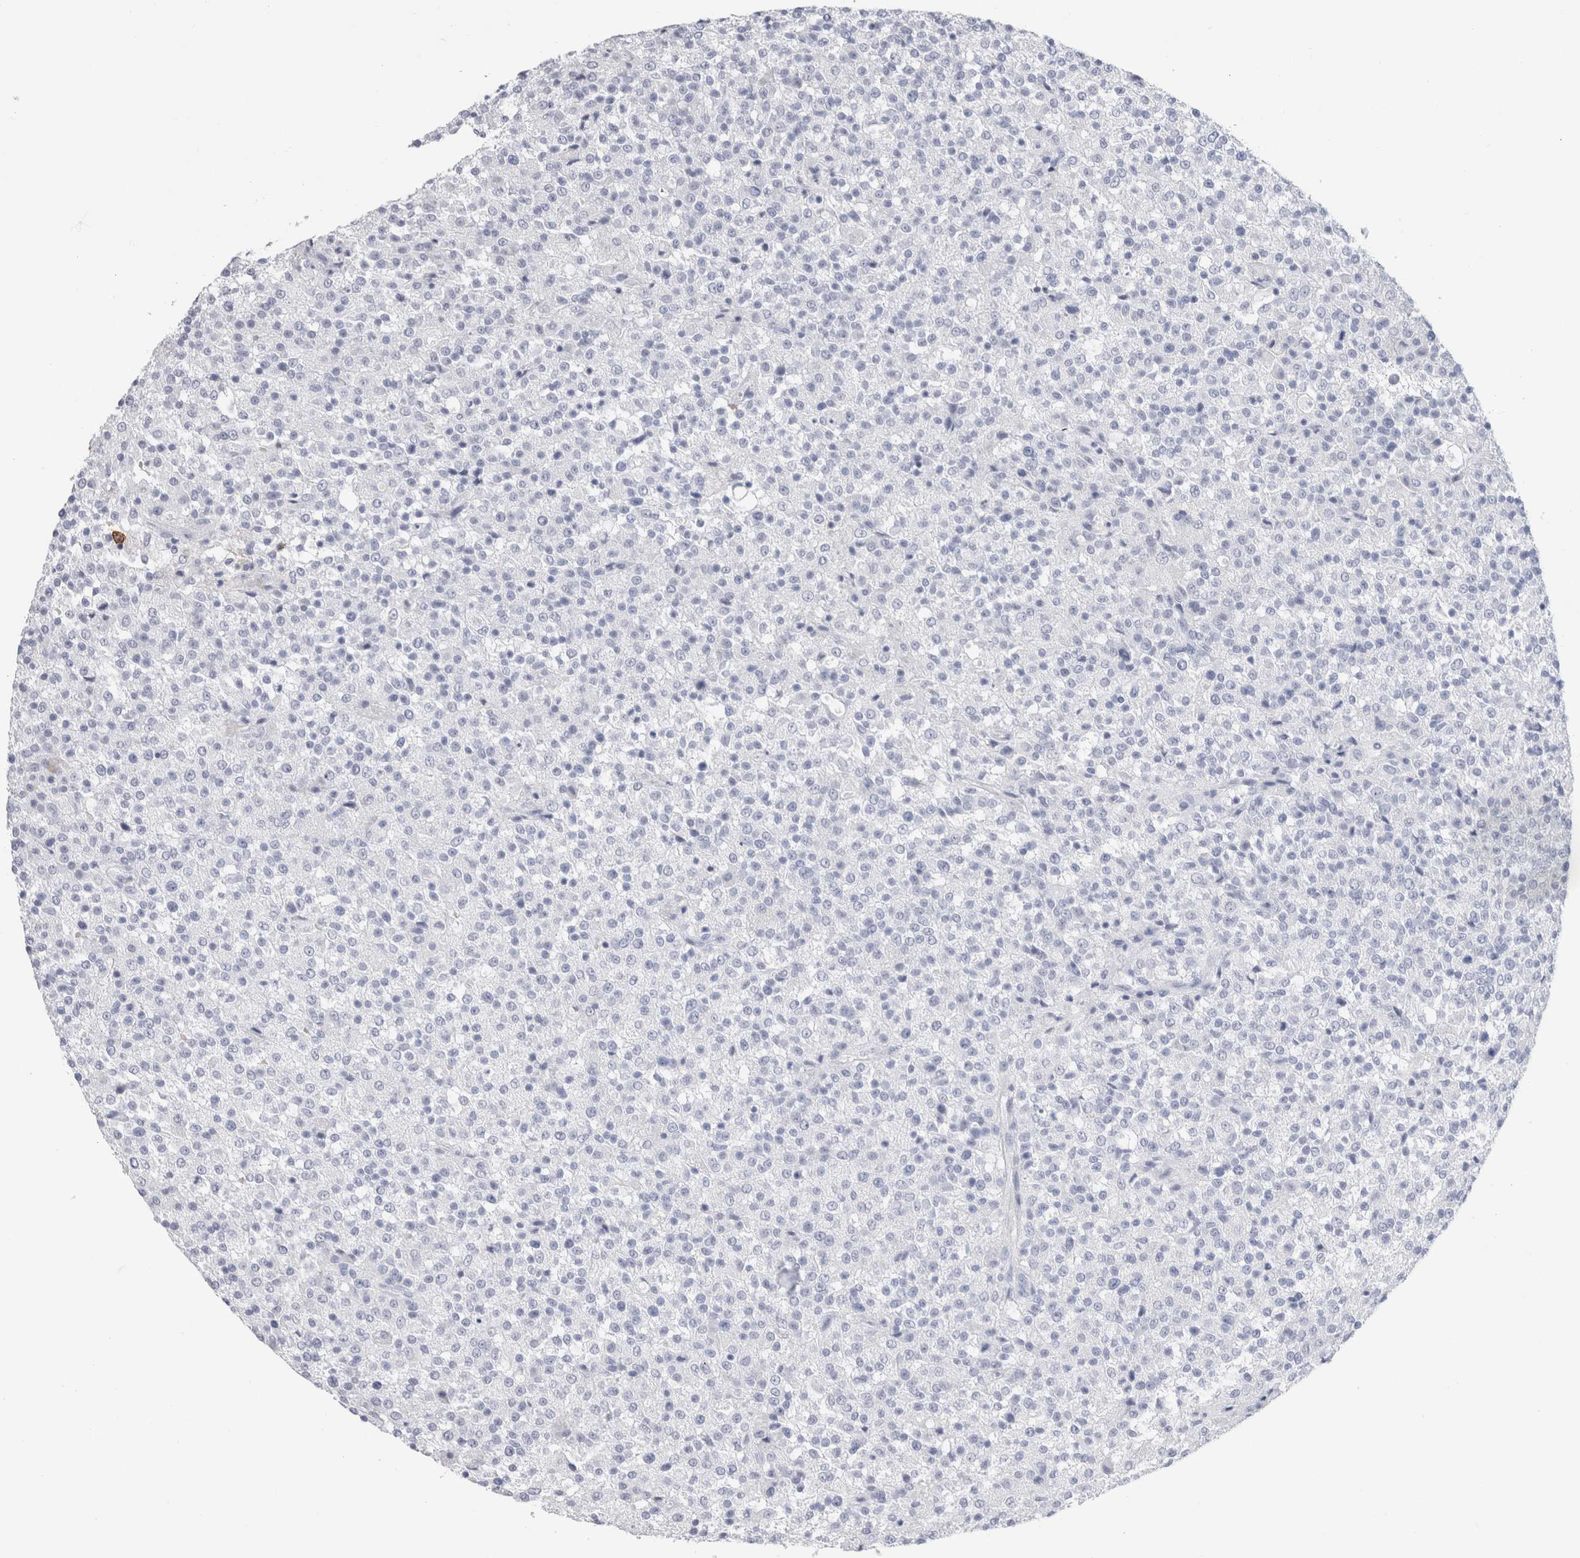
{"staining": {"intensity": "negative", "quantity": "none", "location": "none"}, "tissue": "testis cancer", "cell_type": "Tumor cells", "image_type": "cancer", "snomed": [{"axis": "morphology", "description": "Seminoma, NOS"}, {"axis": "topography", "description": "Testis"}], "caption": "High power microscopy micrograph of an immunohistochemistry micrograph of testis cancer, revealing no significant staining in tumor cells.", "gene": "CD38", "patient": {"sex": "male", "age": 59}}